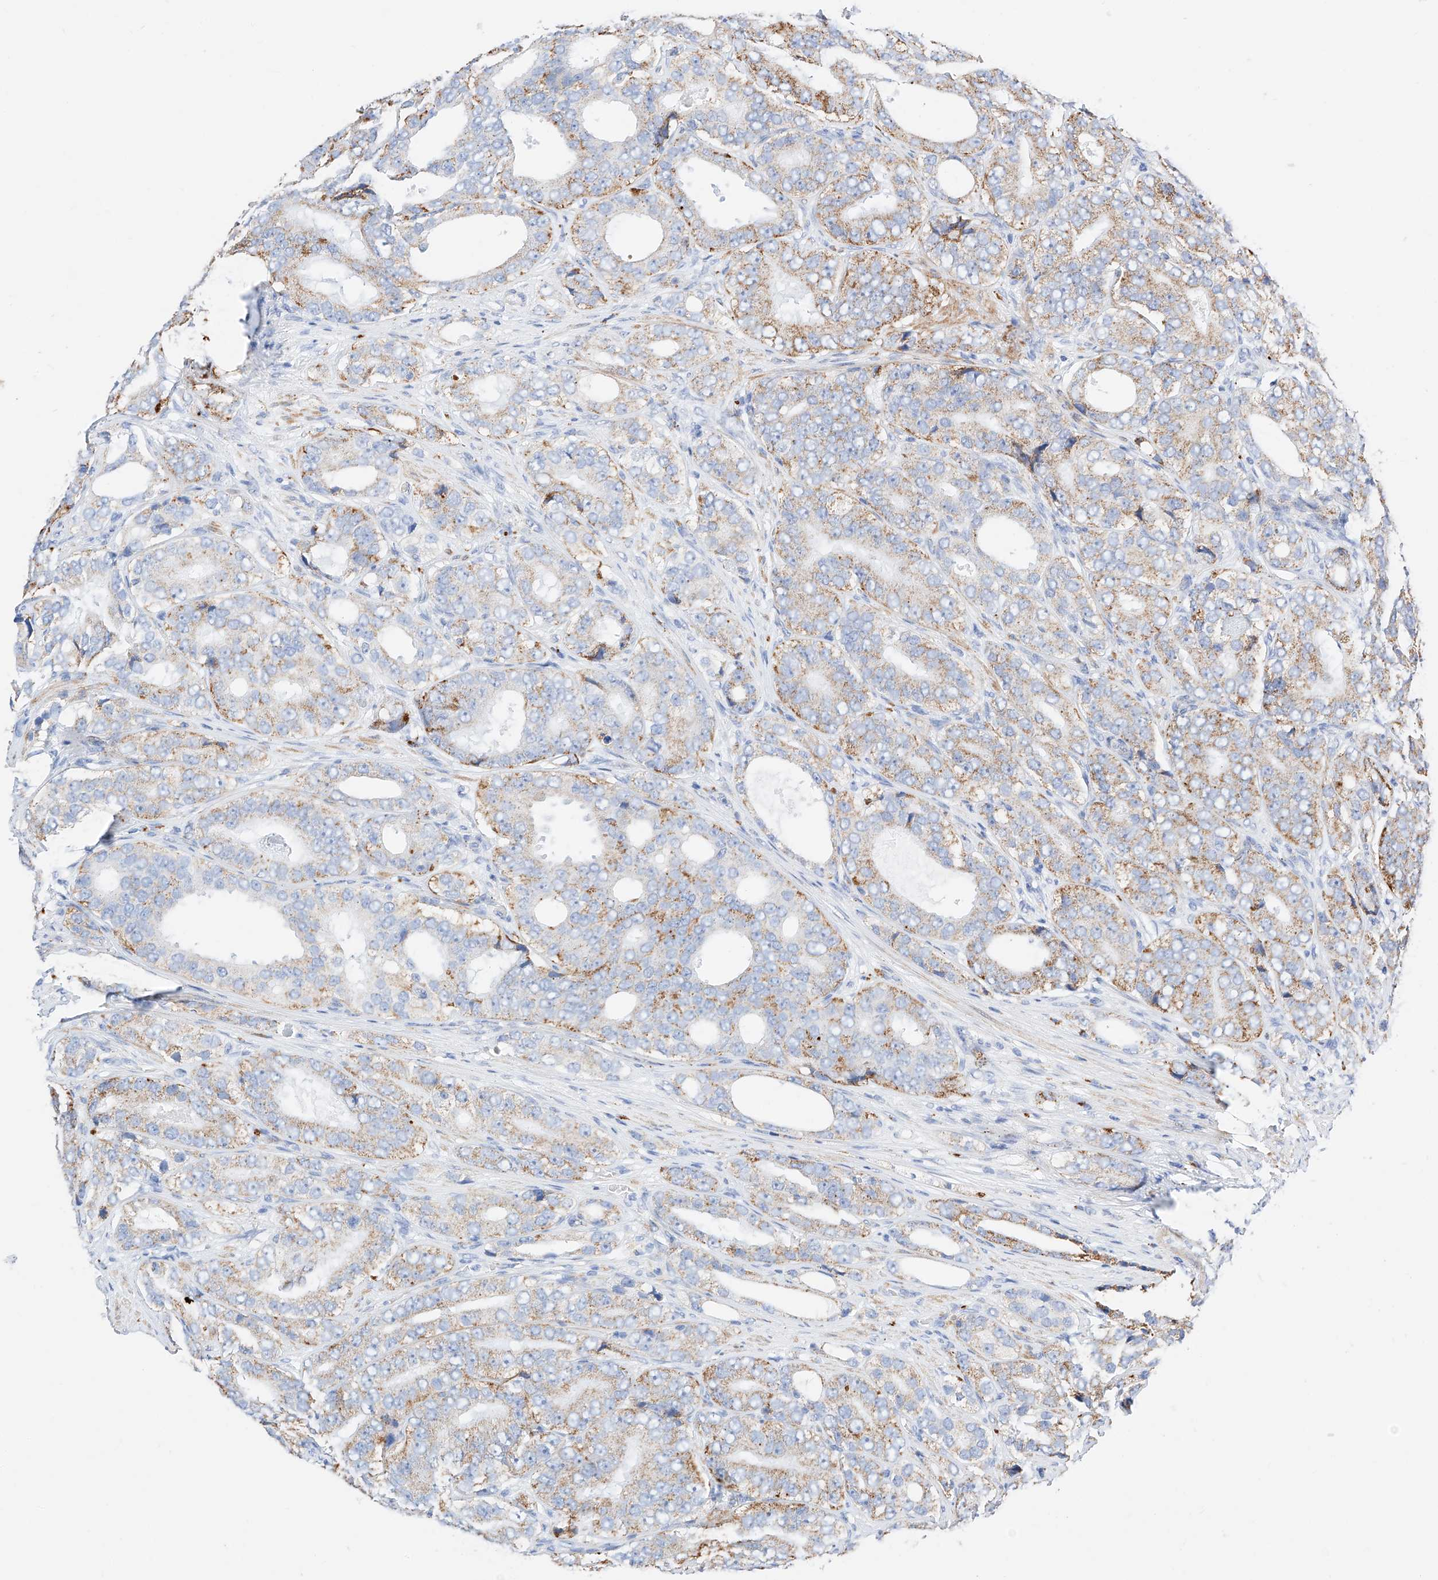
{"staining": {"intensity": "moderate", "quantity": "25%-75%", "location": "cytoplasmic/membranous"}, "tissue": "prostate cancer", "cell_type": "Tumor cells", "image_type": "cancer", "snomed": [{"axis": "morphology", "description": "Adenocarcinoma, High grade"}, {"axis": "topography", "description": "Prostate"}], "caption": "Protein staining of prostate cancer (adenocarcinoma (high-grade)) tissue demonstrates moderate cytoplasmic/membranous positivity in about 25%-75% of tumor cells. The protein of interest is shown in brown color, while the nuclei are stained blue.", "gene": "C6orf62", "patient": {"sex": "male", "age": 56}}